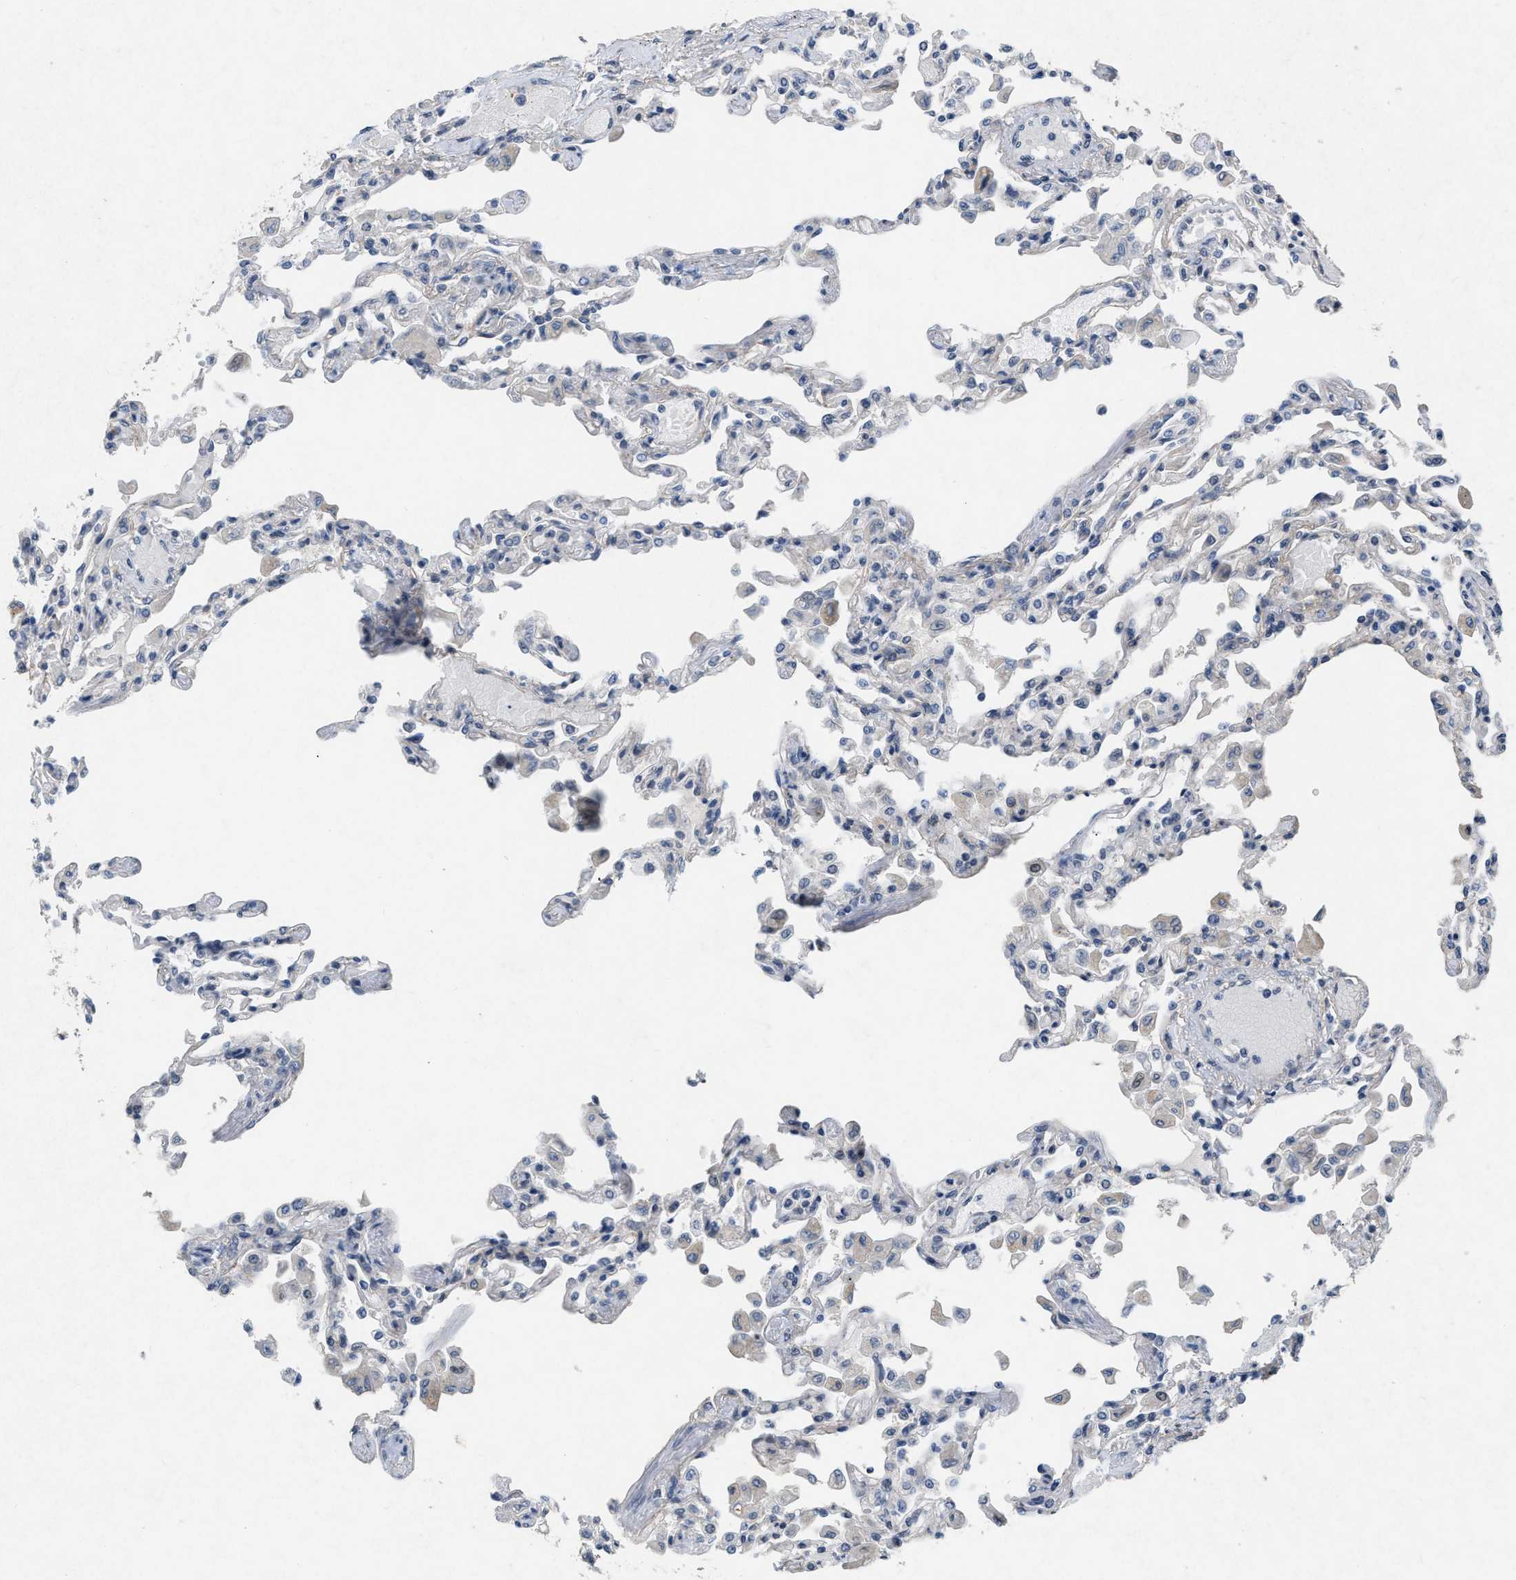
{"staining": {"intensity": "negative", "quantity": "none", "location": "none"}, "tissue": "lung", "cell_type": "Alveolar cells", "image_type": "normal", "snomed": [{"axis": "morphology", "description": "Normal tissue, NOS"}, {"axis": "topography", "description": "Bronchus"}, {"axis": "topography", "description": "Lung"}], "caption": "The immunohistochemistry image has no significant positivity in alveolar cells of lung. (Brightfield microscopy of DAB (3,3'-diaminobenzidine) immunohistochemistry (IHC) at high magnification).", "gene": "PDGFRA", "patient": {"sex": "female", "age": 49}}